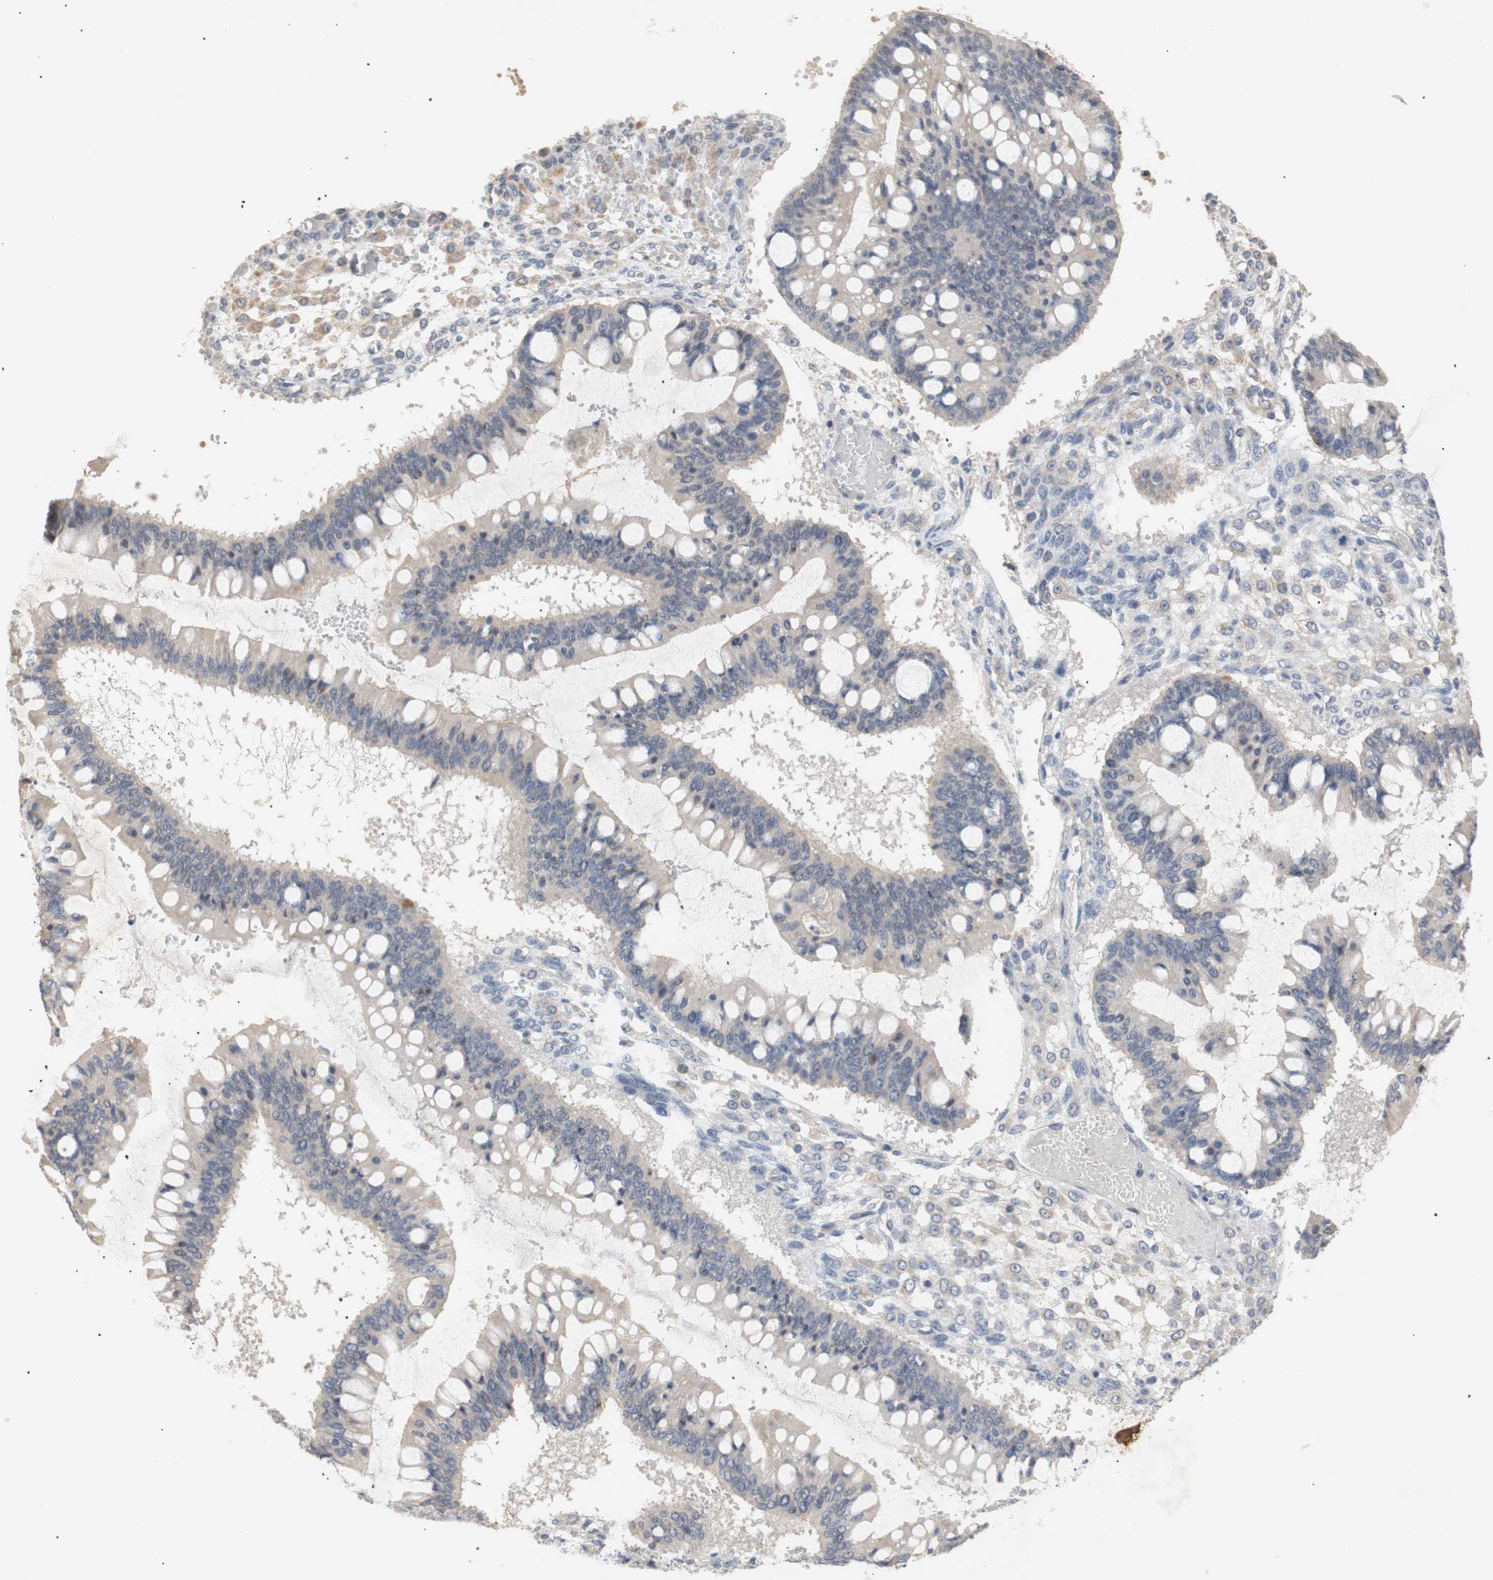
{"staining": {"intensity": "negative", "quantity": "none", "location": "none"}, "tissue": "ovarian cancer", "cell_type": "Tumor cells", "image_type": "cancer", "snomed": [{"axis": "morphology", "description": "Cystadenocarcinoma, mucinous, NOS"}, {"axis": "topography", "description": "Ovary"}], "caption": "IHC photomicrograph of neoplastic tissue: human ovarian cancer stained with DAB shows no significant protein positivity in tumor cells.", "gene": "FOSB", "patient": {"sex": "female", "age": 73}}